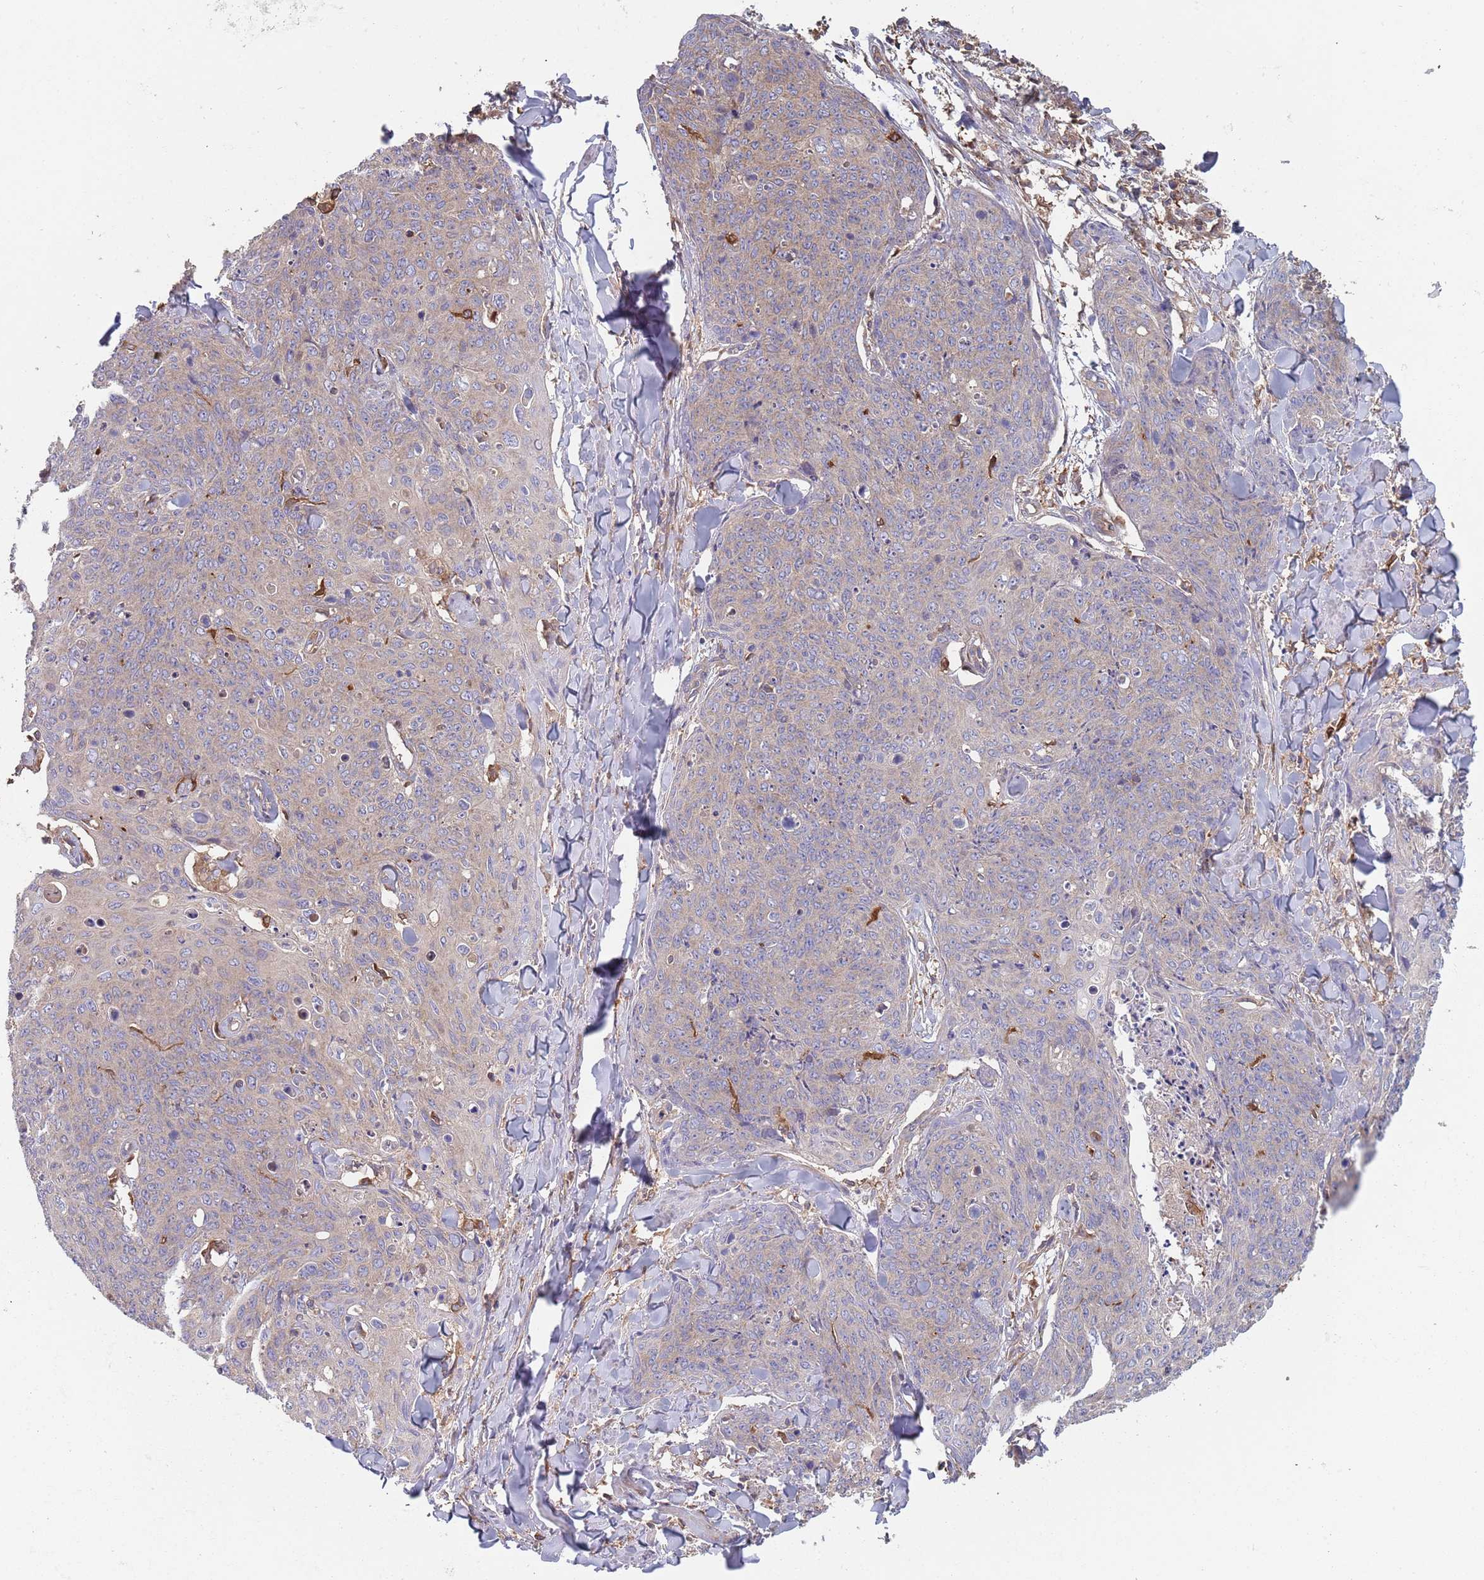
{"staining": {"intensity": "negative", "quantity": "none", "location": "none"}, "tissue": "skin cancer", "cell_type": "Tumor cells", "image_type": "cancer", "snomed": [{"axis": "morphology", "description": "Squamous cell carcinoma, NOS"}, {"axis": "topography", "description": "Skin"}, {"axis": "topography", "description": "Vulva"}], "caption": "Tumor cells are negative for brown protein staining in skin squamous cell carcinoma.", "gene": "GDI2", "patient": {"sex": "female", "age": 85}}